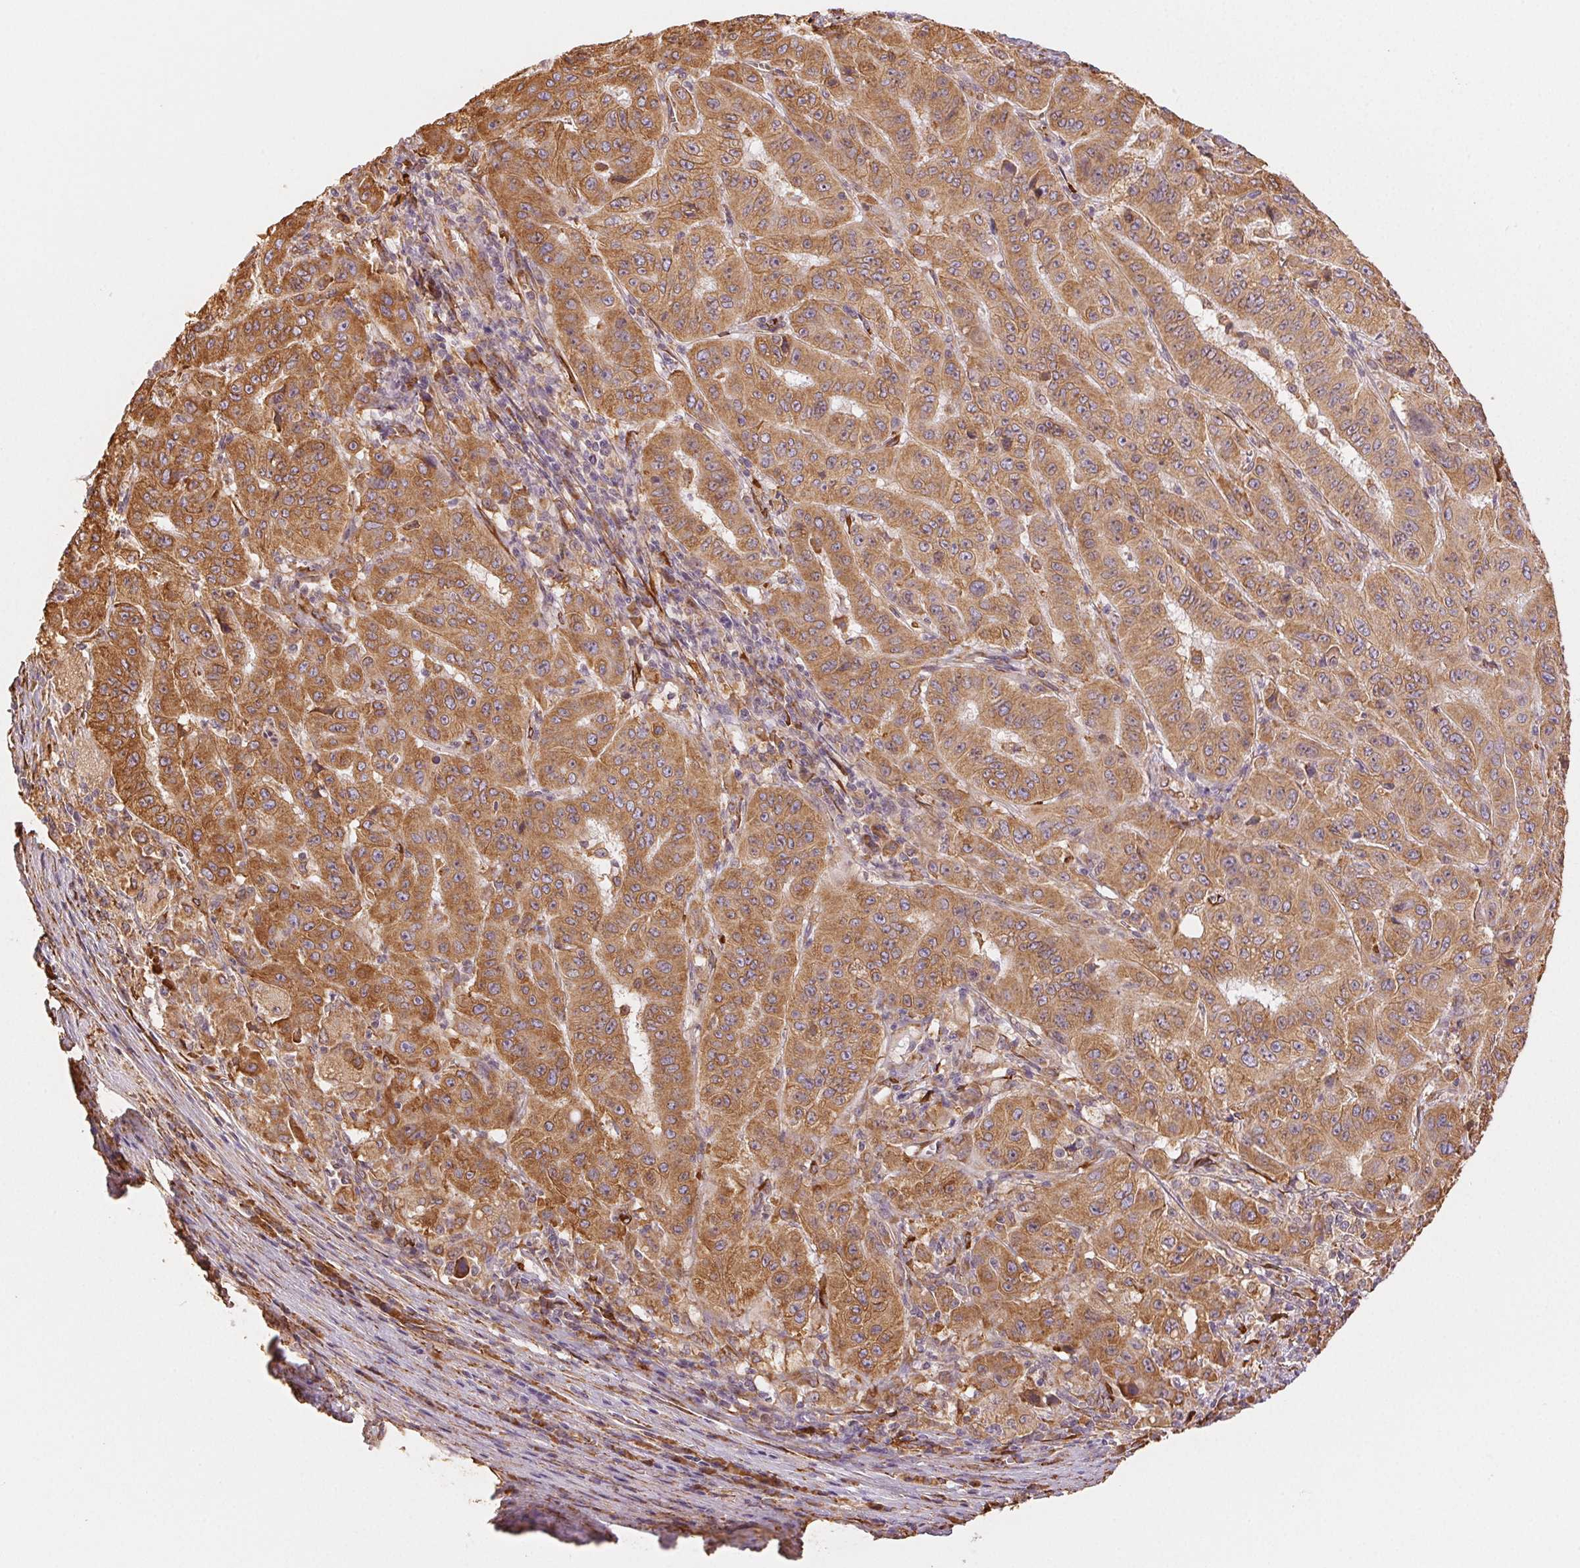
{"staining": {"intensity": "moderate", "quantity": ">75%", "location": "cytoplasmic/membranous"}, "tissue": "pancreatic cancer", "cell_type": "Tumor cells", "image_type": "cancer", "snomed": [{"axis": "morphology", "description": "Adenocarcinoma, NOS"}, {"axis": "topography", "description": "Pancreas"}], "caption": "IHC image of neoplastic tissue: human pancreatic cancer (adenocarcinoma) stained using immunohistochemistry exhibits medium levels of moderate protein expression localized specifically in the cytoplasmic/membranous of tumor cells, appearing as a cytoplasmic/membranous brown color.", "gene": "RCN3", "patient": {"sex": "male", "age": 63}}